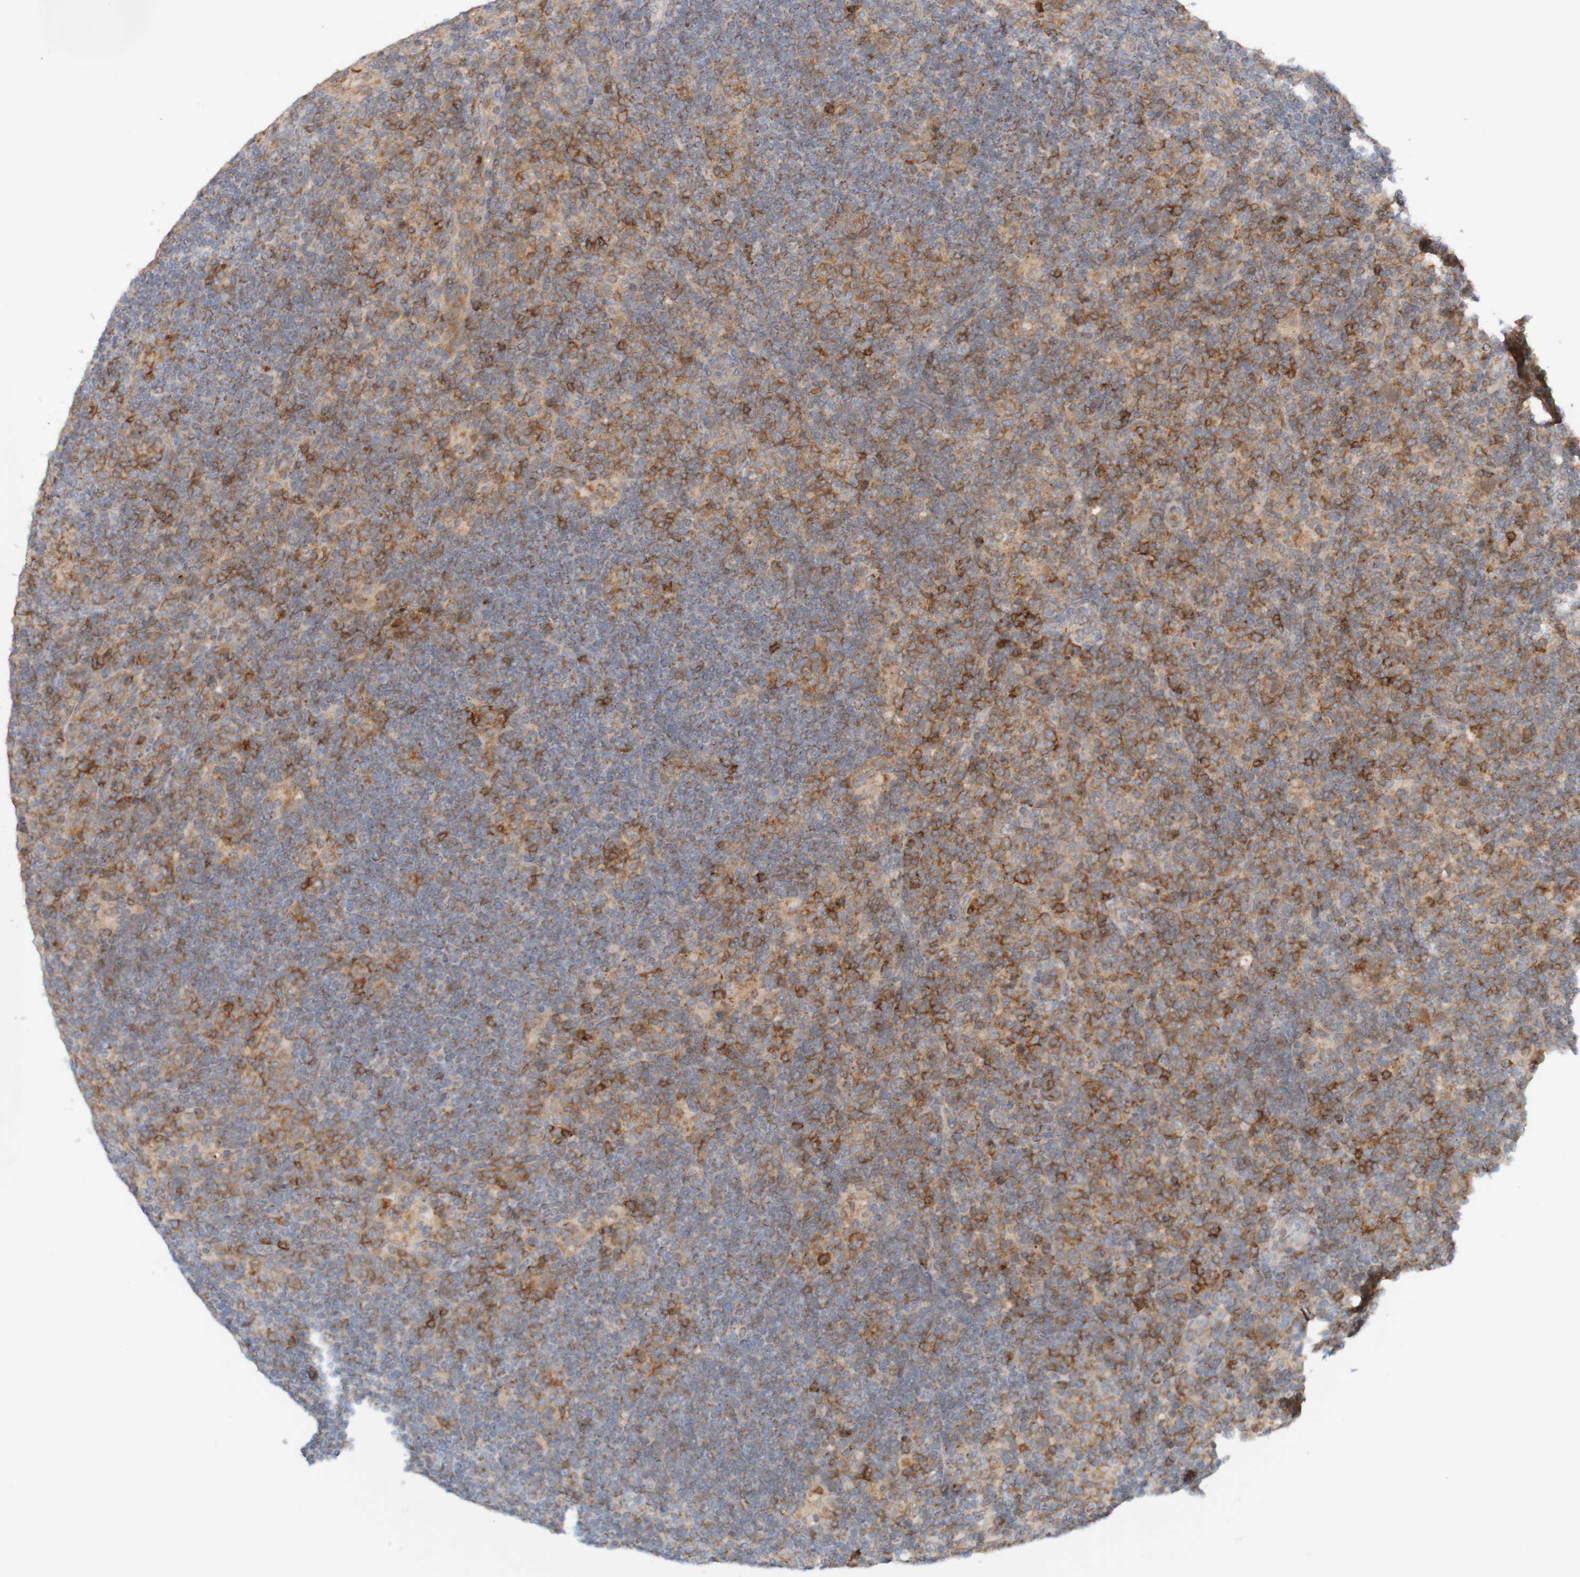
{"staining": {"intensity": "weak", "quantity": ">75%", "location": "cytoplasmic/membranous"}, "tissue": "lymphoma", "cell_type": "Tumor cells", "image_type": "cancer", "snomed": [{"axis": "morphology", "description": "Hodgkin's disease, NOS"}, {"axis": "topography", "description": "Lymph node"}], "caption": "Weak cytoplasmic/membranous protein expression is present in about >75% of tumor cells in Hodgkin's disease.", "gene": "NAV2", "patient": {"sex": "female", "age": 57}}